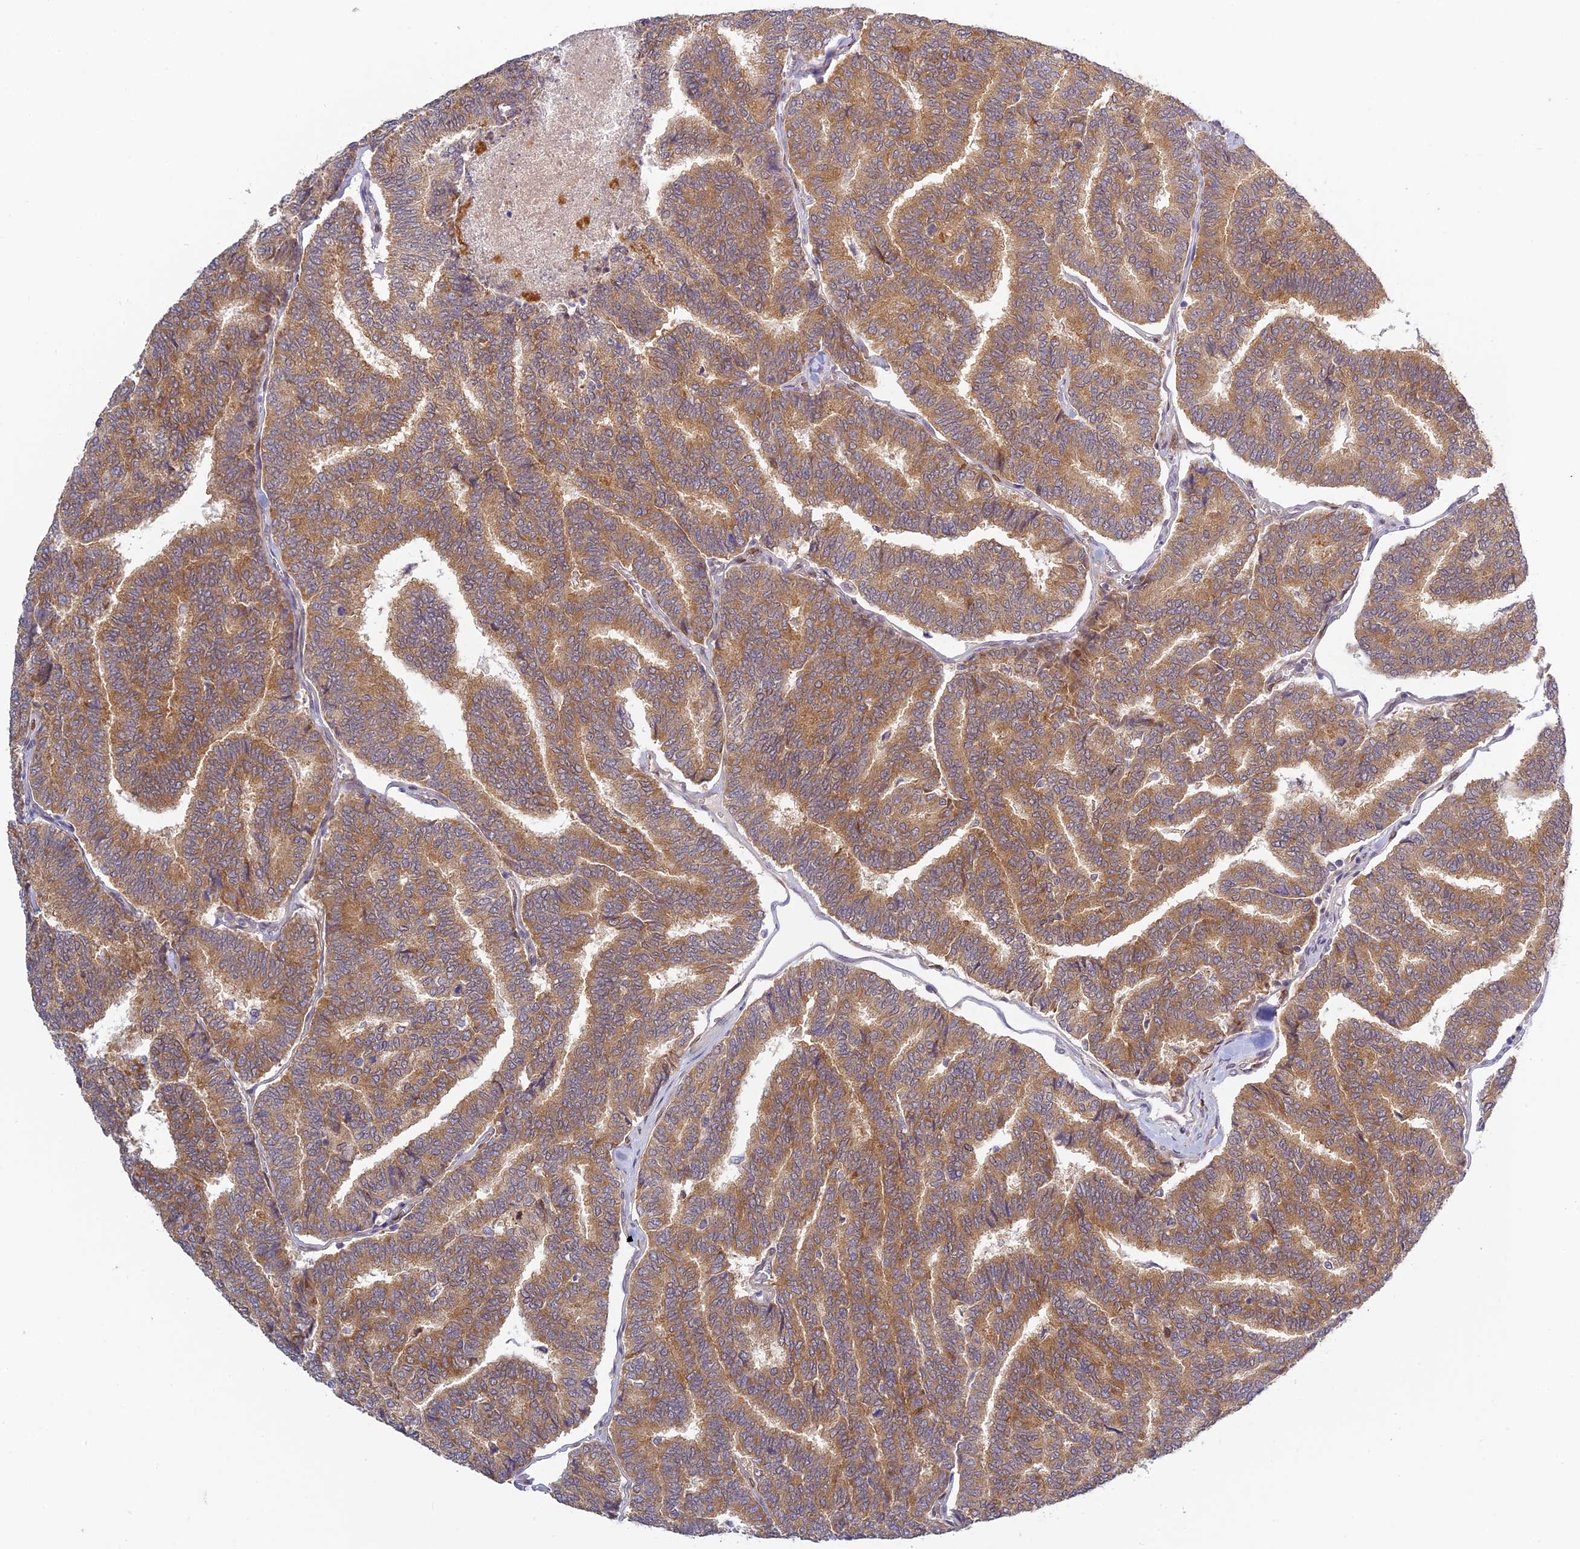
{"staining": {"intensity": "moderate", "quantity": ">75%", "location": "cytoplasmic/membranous"}, "tissue": "thyroid cancer", "cell_type": "Tumor cells", "image_type": "cancer", "snomed": [{"axis": "morphology", "description": "Papillary adenocarcinoma, NOS"}, {"axis": "topography", "description": "Thyroid gland"}], "caption": "Thyroid cancer stained for a protein (brown) shows moderate cytoplasmic/membranous positive staining in approximately >75% of tumor cells.", "gene": "SKIC8", "patient": {"sex": "female", "age": 35}}